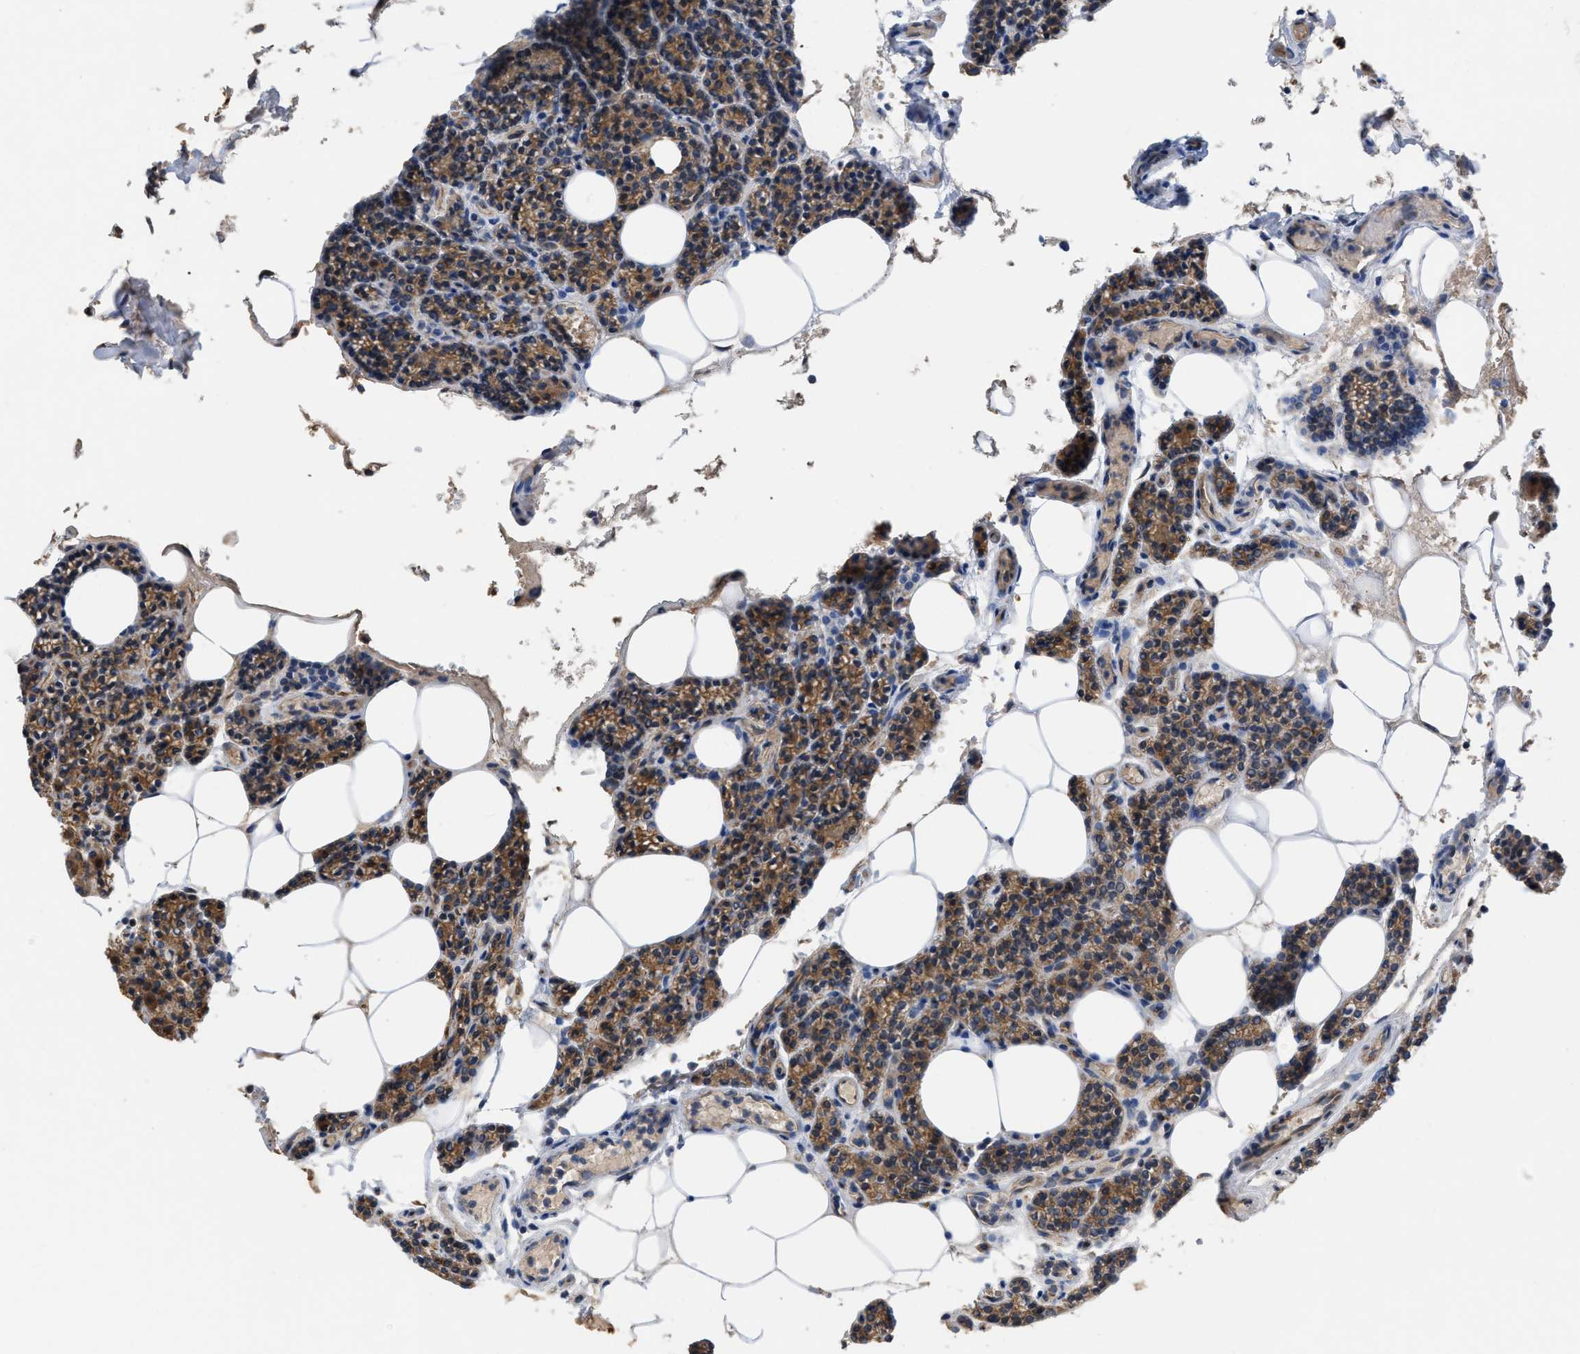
{"staining": {"intensity": "moderate", "quantity": ">75%", "location": "cytoplasmic/membranous"}, "tissue": "parathyroid gland", "cell_type": "Glandular cells", "image_type": "normal", "snomed": [{"axis": "morphology", "description": "Normal tissue, NOS"}, {"axis": "morphology", "description": "Adenoma, NOS"}, {"axis": "topography", "description": "Parathyroid gland"}], "caption": "Immunohistochemistry (IHC) histopathology image of unremarkable parathyroid gland: parathyroid gland stained using immunohistochemistry (IHC) displays medium levels of moderate protein expression localized specifically in the cytoplasmic/membranous of glandular cells, appearing as a cytoplasmic/membranous brown color.", "gene": "SLC4A11", "patient": {"sex": "female", "age": 70}}